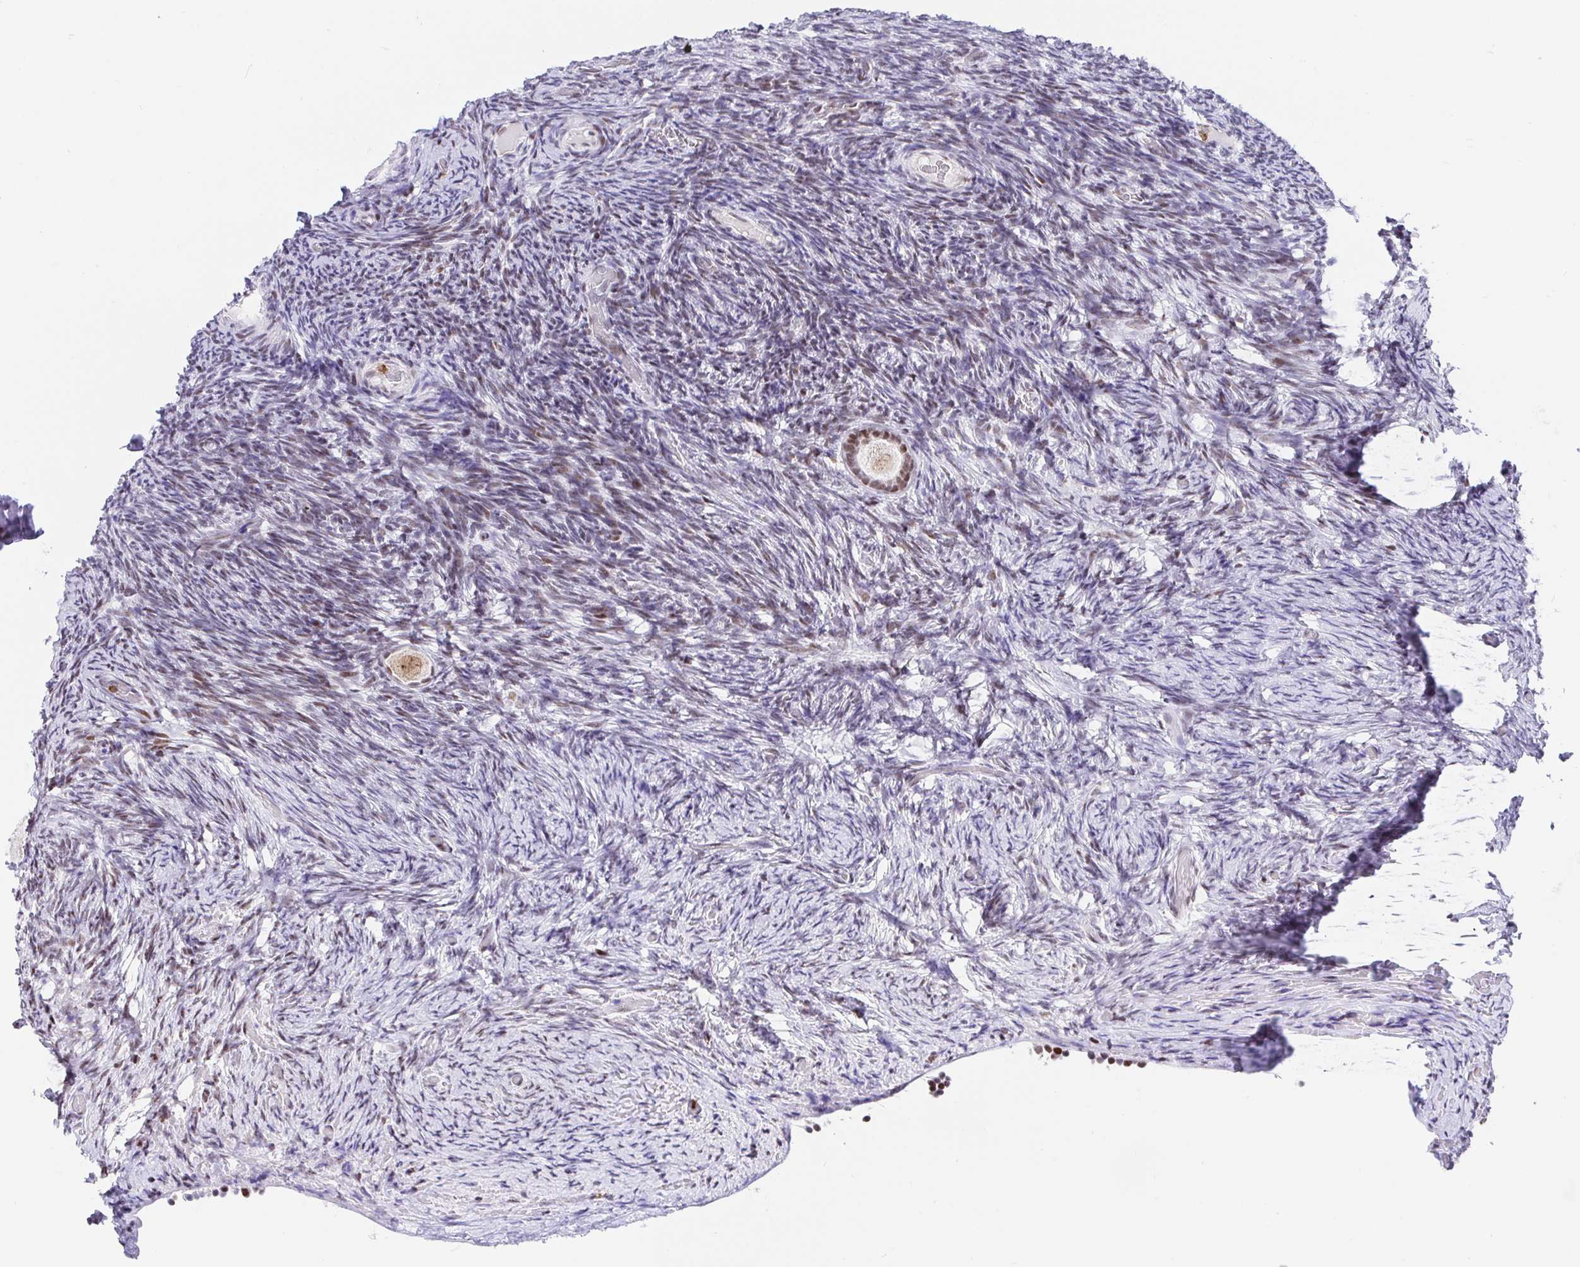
{"staining": {"intensity": "moderate", "quantity": ">75%", "location": "nuclear"}, "tissue": "ovary", "cell_type": "Follicle cells", "image_type": "normal", "snomed": [{"axis": "morphology", "description": "Normal tissue, NOS"}, {"axis": "topography", "description": "Ovary"}], "caption": "Ovary stained for a protein shows moderate nuclear positivity in follicle cells. (brown staining indicates protein expression, while blue staining denotes nuclei).", "gene": "SETD5", "patient": {"sex": "female", "age": 34}}